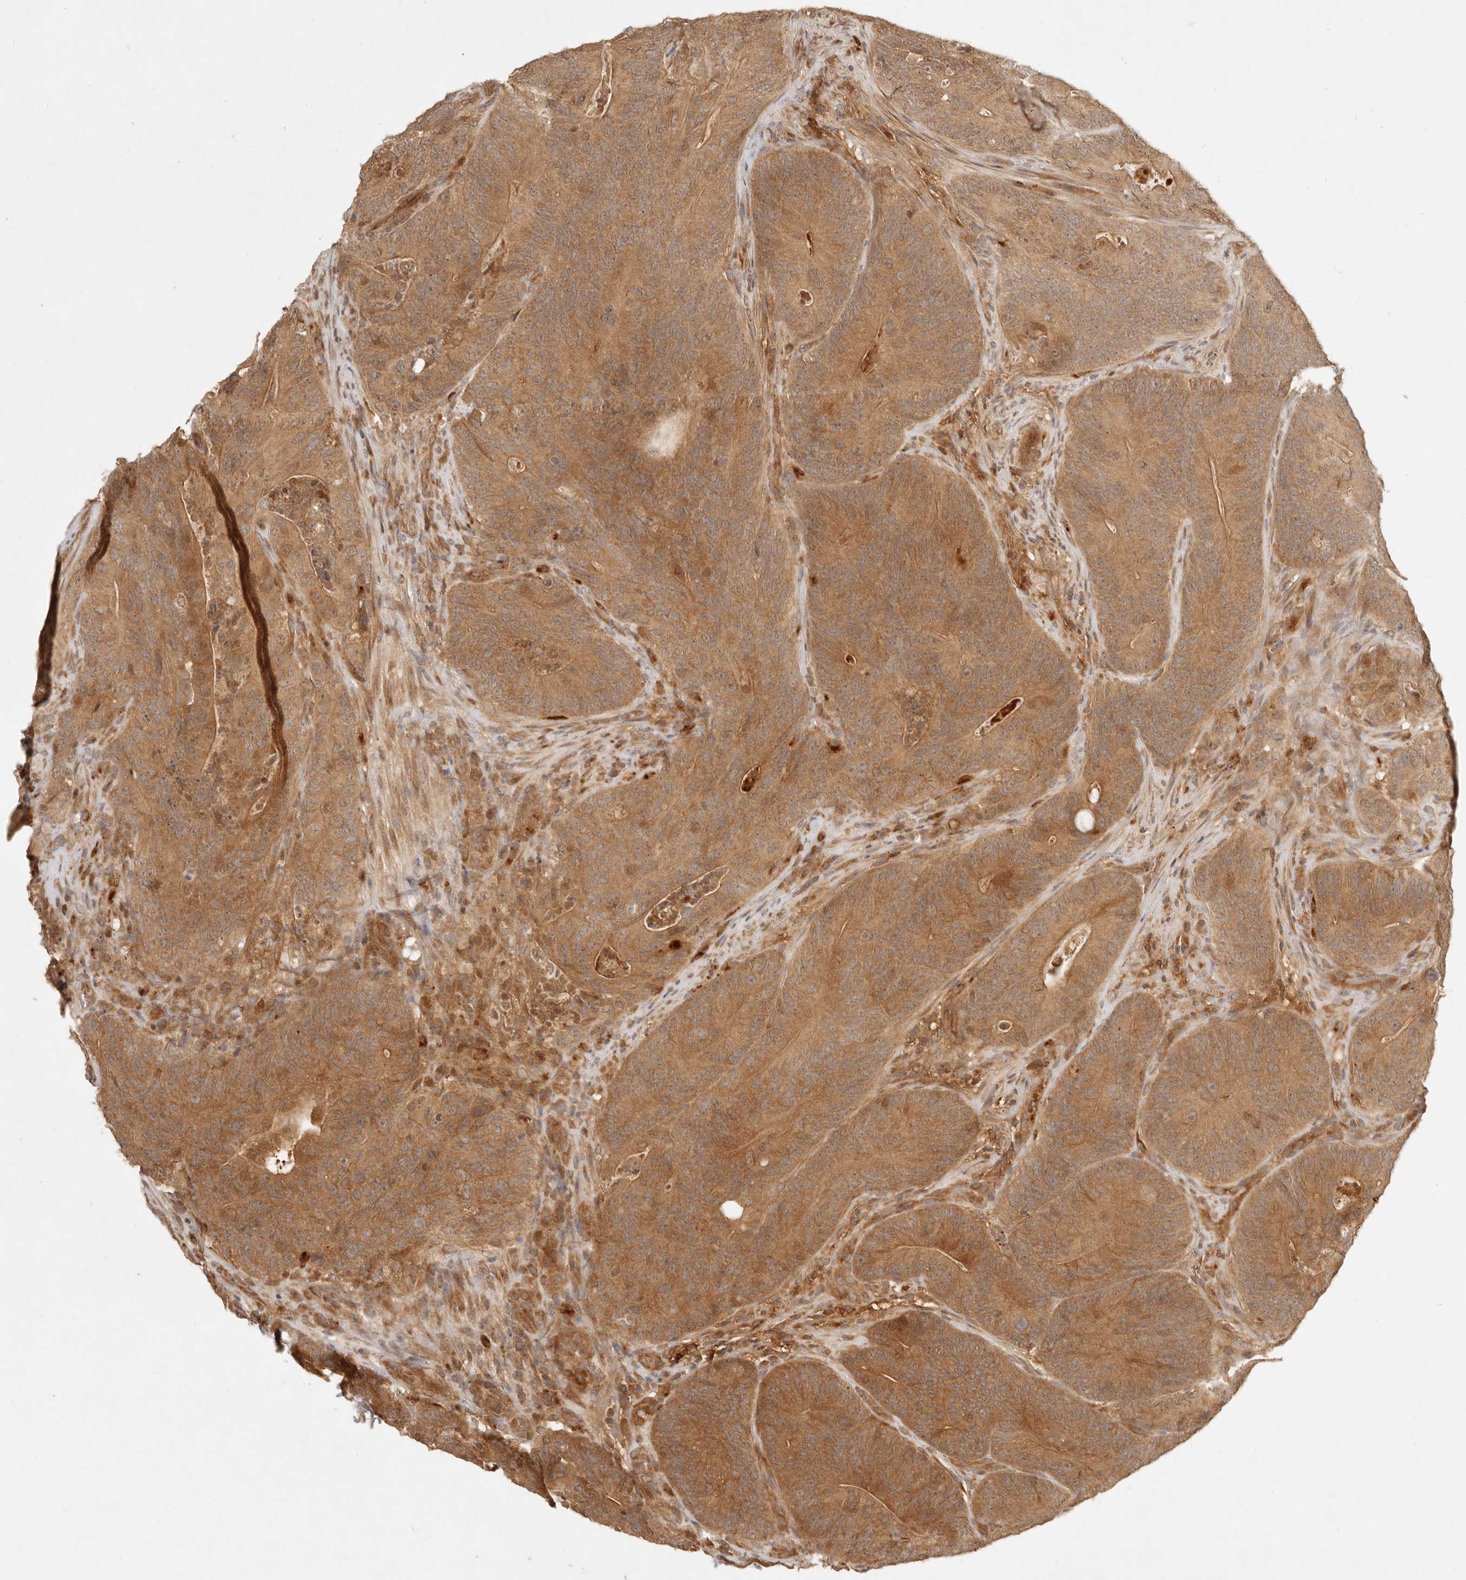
{"staining": {"intensity": "moderate", "quantity": ">75%", "location": "cytoplasmic/membranous"}, "tissue": "colorectal cancer", "cell_type": "Tumor cells", "image_type": "cancer", "snomed": [{"axis": "morphology", "description": "Normal tissue, NOS"}, {"axis": "topography", "description": "Colon"}], "caption": "Tumor cells exhibit moderate cytoplasmic/membranous expression in about >75% of cells in colorectal cancer.", "gene": "ANKRD61", "patient": {"sex": "female", "age": 82}}